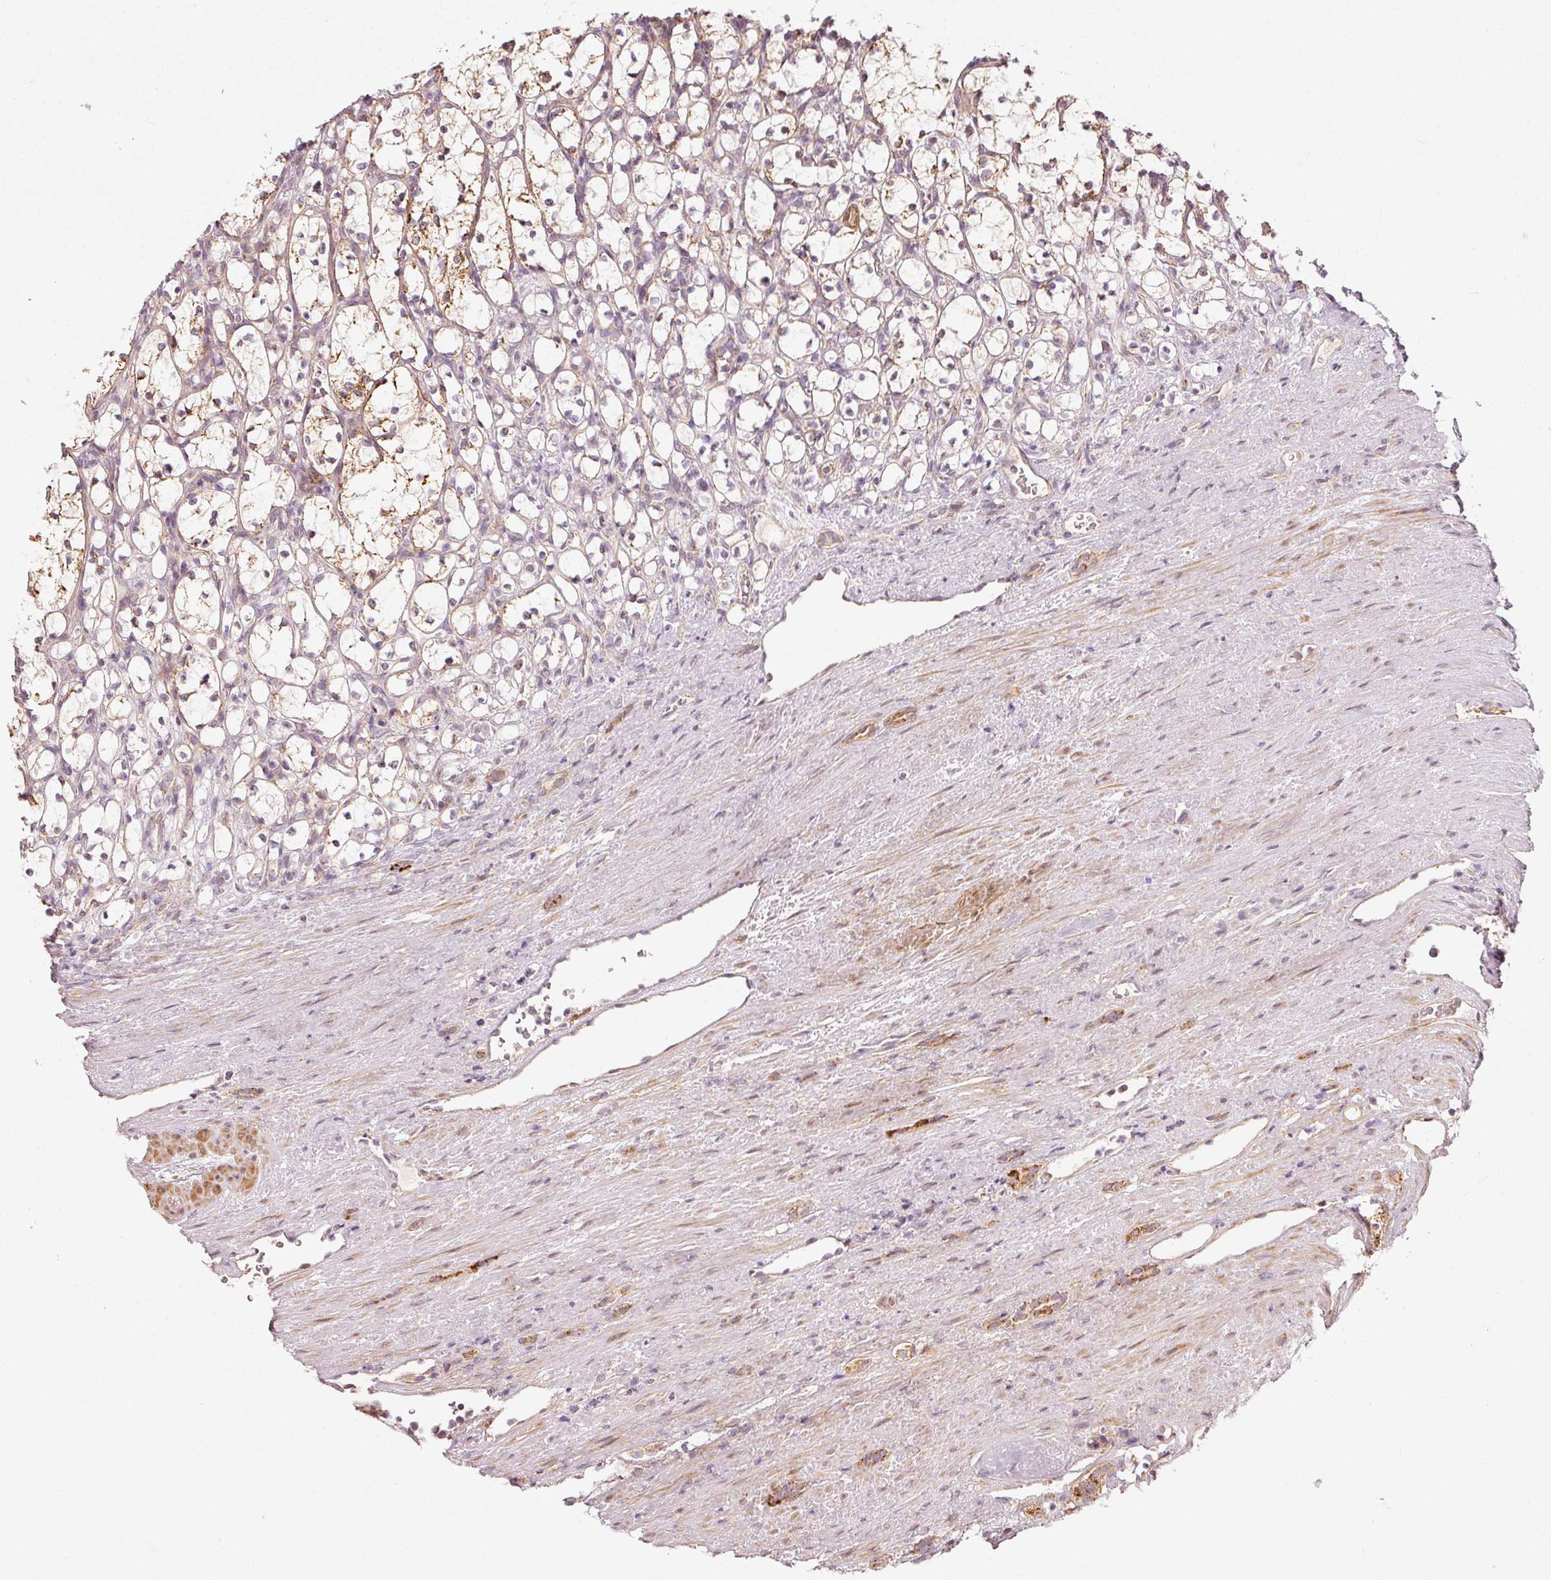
{"staining": {"intensity": "moderate", "quantity": "<25%", "location": "cytoplasmic/membranous"}, "tissue": "renal cancer", "cell_type": "Tumor cells", "image_type": "cancer", "snomed": [{"axis": "morphology", "description": "Adenocarcinoma, NOS"}, {"axis": "topography", "description": "Kidney"}], "caption": "High-magnification brightfield microscopy of renal cancer stained with DAB (3,3'-diaminobenzidine) (brown) and counterstained with hematoxylin (blue). tumor cells exhibit moderate cytoplasmic/membranous positivity is appreciated in about<25% of cells.", "gene": "ARHGAP22", "patient": {"sex": "female", "age": 69}}